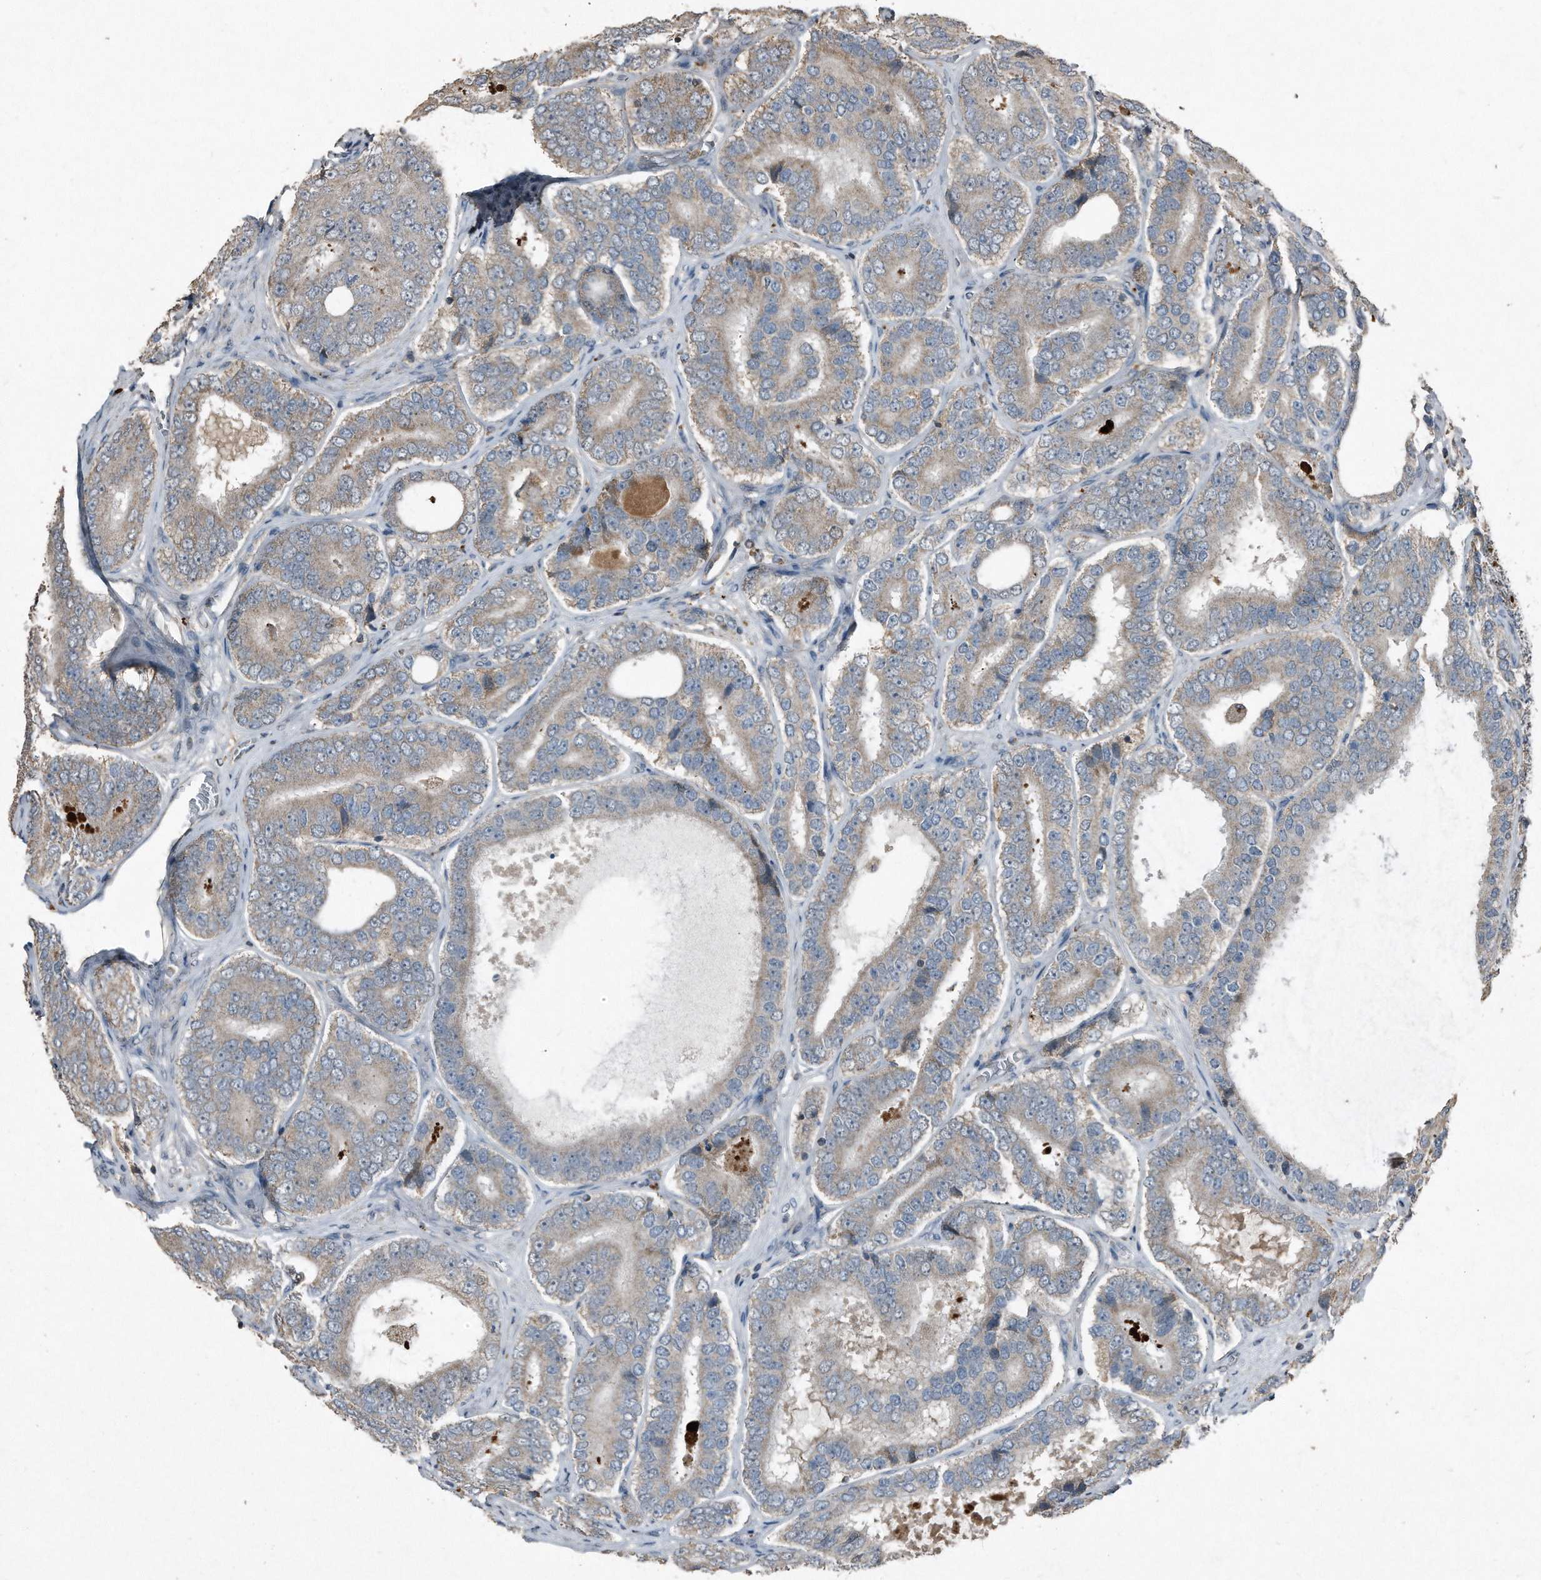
{"staining": {"intensity": "weak", "quantity": "<25%", "location": "cytoplasmic/membranous"}, "tissue": "prostate cancer", "cell_type": "Tumor cells", "image_type": "cancer", "snomed": [{"axis": "morphology", "description": "Adenocarcinoma, High grade"}, {"axis": "topography", "description": "Prostate"}], "caption": "High power microscopy micrograph of an IHC histopathology image of prostate cancer, revealing no significant positivity in tumor cells.", "gene": "C9", "patient": {"sex": "male", "age": 56}}